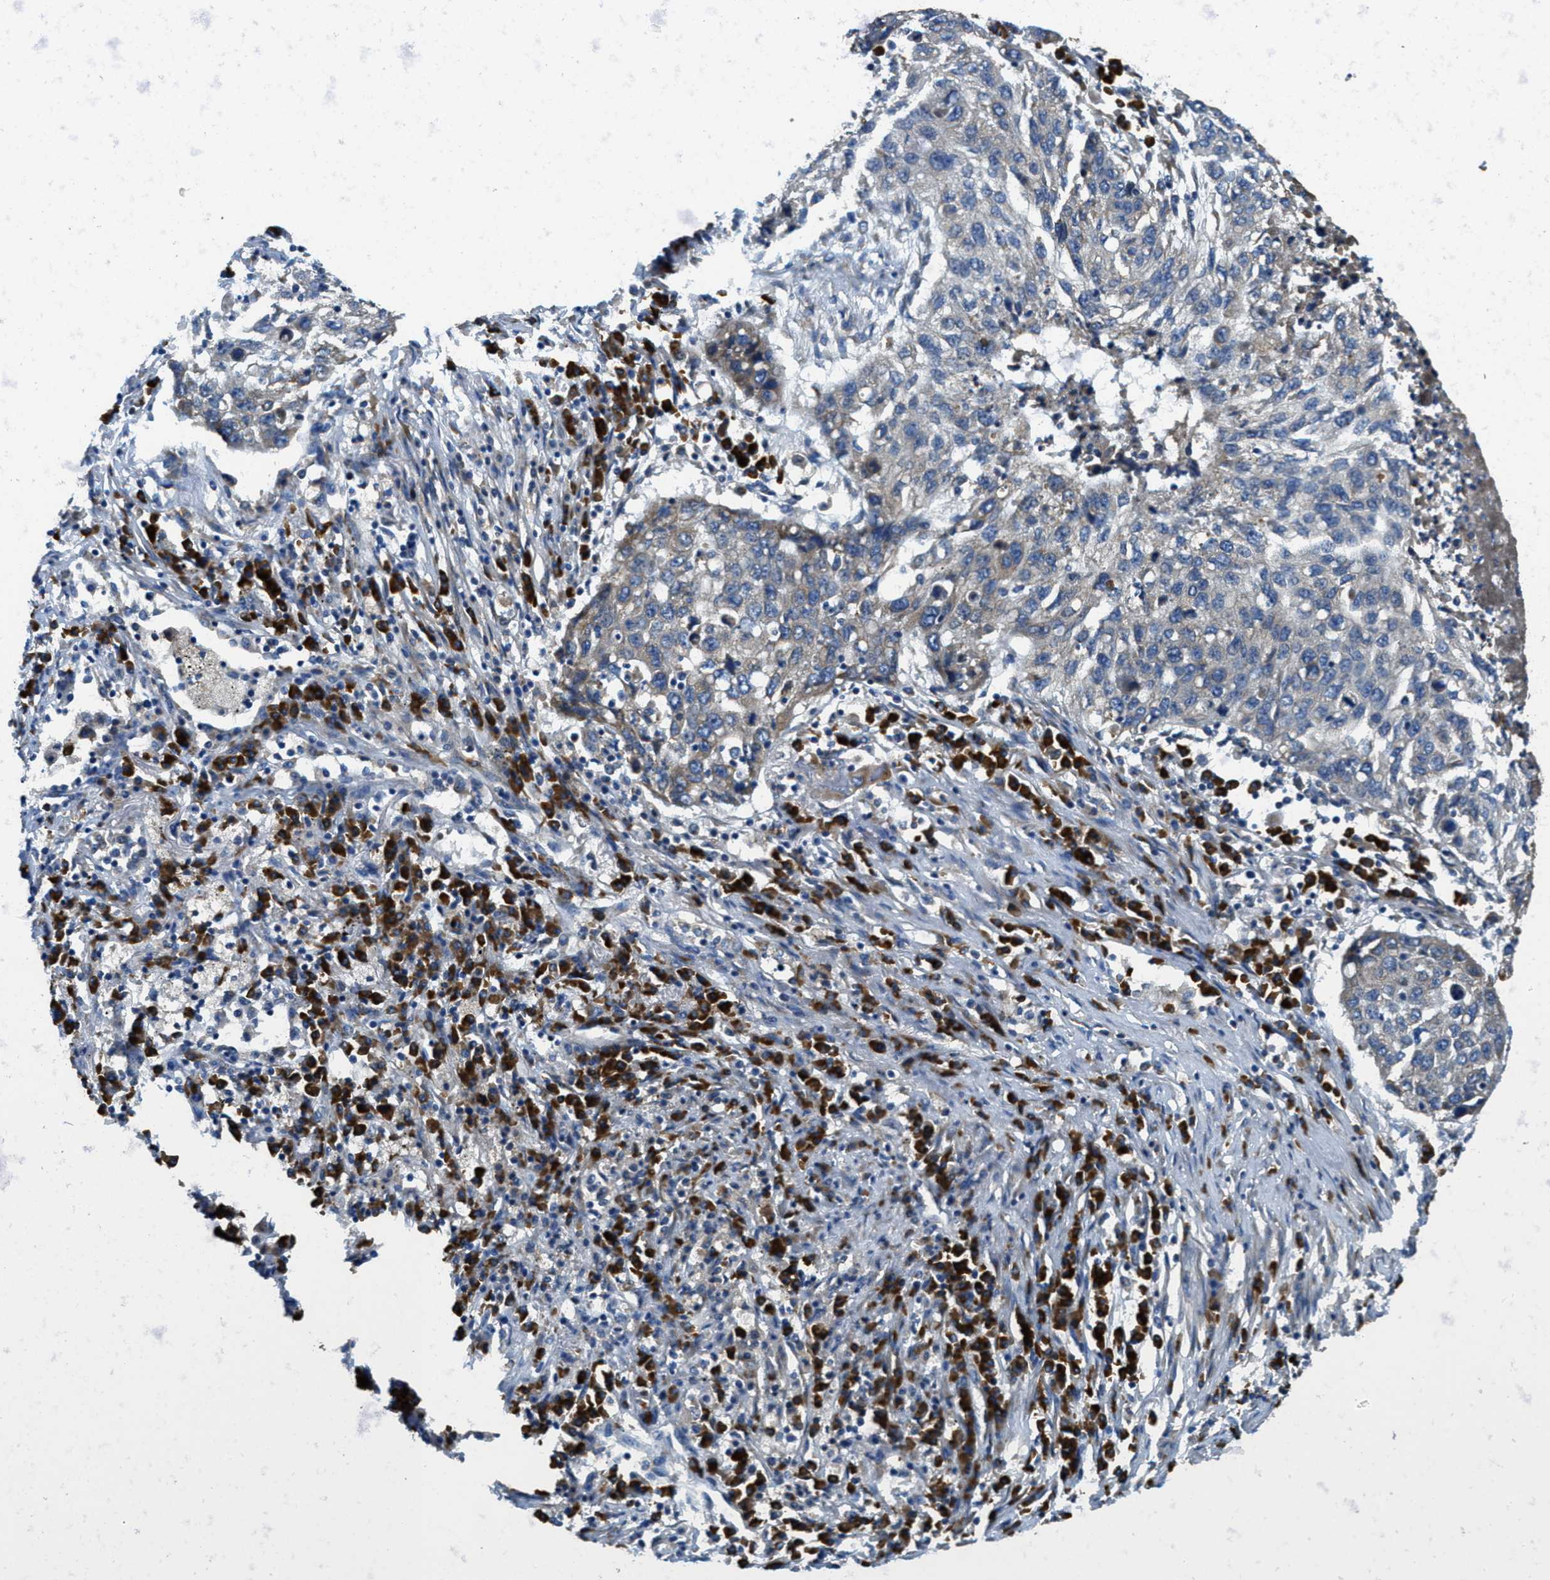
{"staining": {"intensity": "negative", "quantity": "none", "location": "none"}, "tissue": "lung cancer", "cell_type": "Tumor cells", "image_type": "cancer", "snomed": [{"axis": "morphology", "description": "Squamous cell carcinoma, NOS"}, {"axis": "topography", "description": "Lung"}], "caption": "Immunohistochemistry (IHC) of human lung cancer (squamous cell carcinoma) demonstrates no staining in tumor cells.", "gene": "SSR1", "patient": {"sex": "female", "age": 63}}